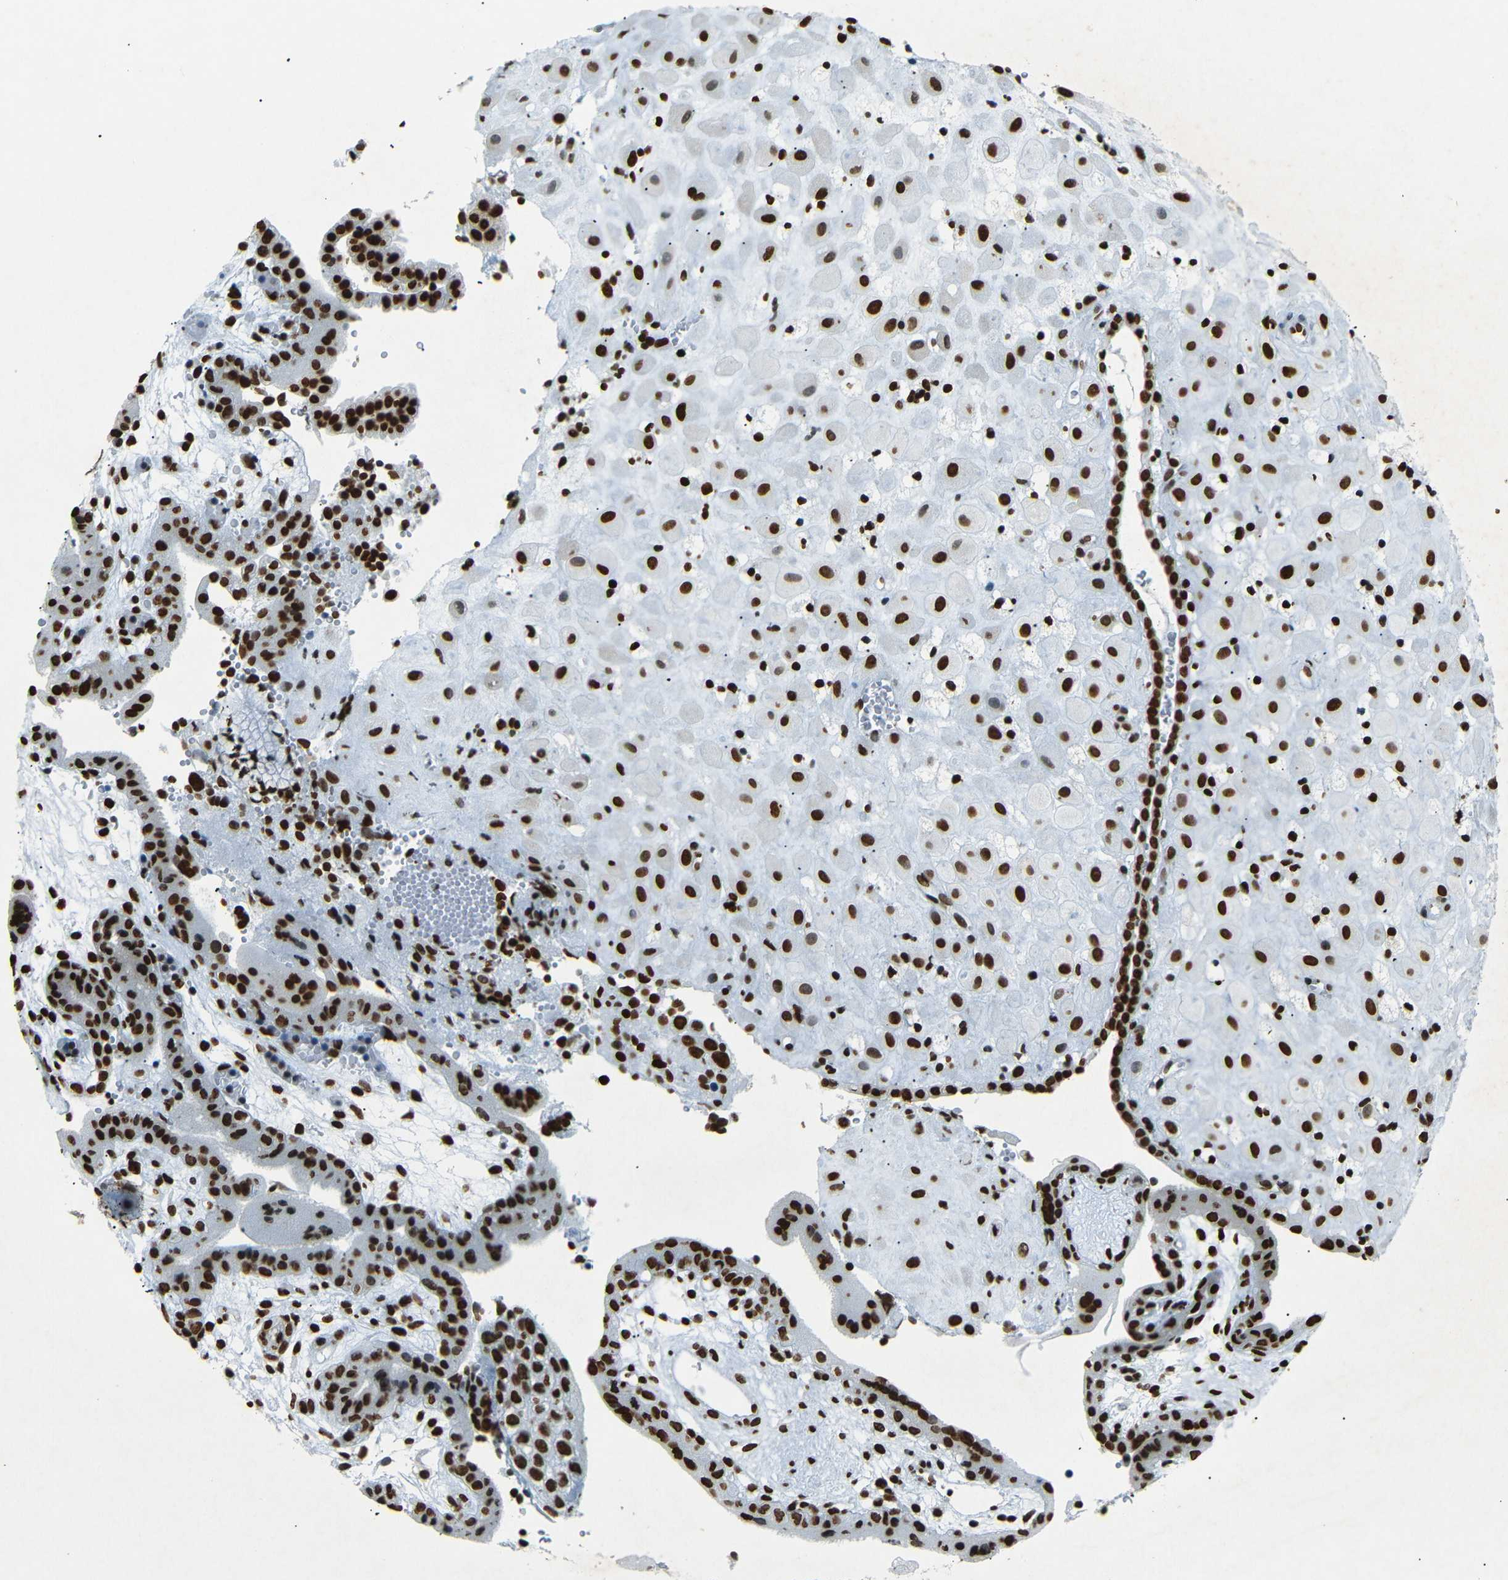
{"staining": {"intensity": "strong", "quantity": ">75%", "location": "nuclear"}, "tissue": "placenta", "cell_type": "Decidual cells", "image_type": "normal", "snomed": [{"axis": "morphology", "description": "Normal tissue, NOS"}, {"axis": "topography", "description": "Placenta"}], "caption": "This image exhibits immunohistochemistry (IHC) staining of normal human placenta, with high strong nuclear staining in about >75% of decidual cells.", "gene": "HMGN1", "patient": {"sex": "female", "age": 18}}